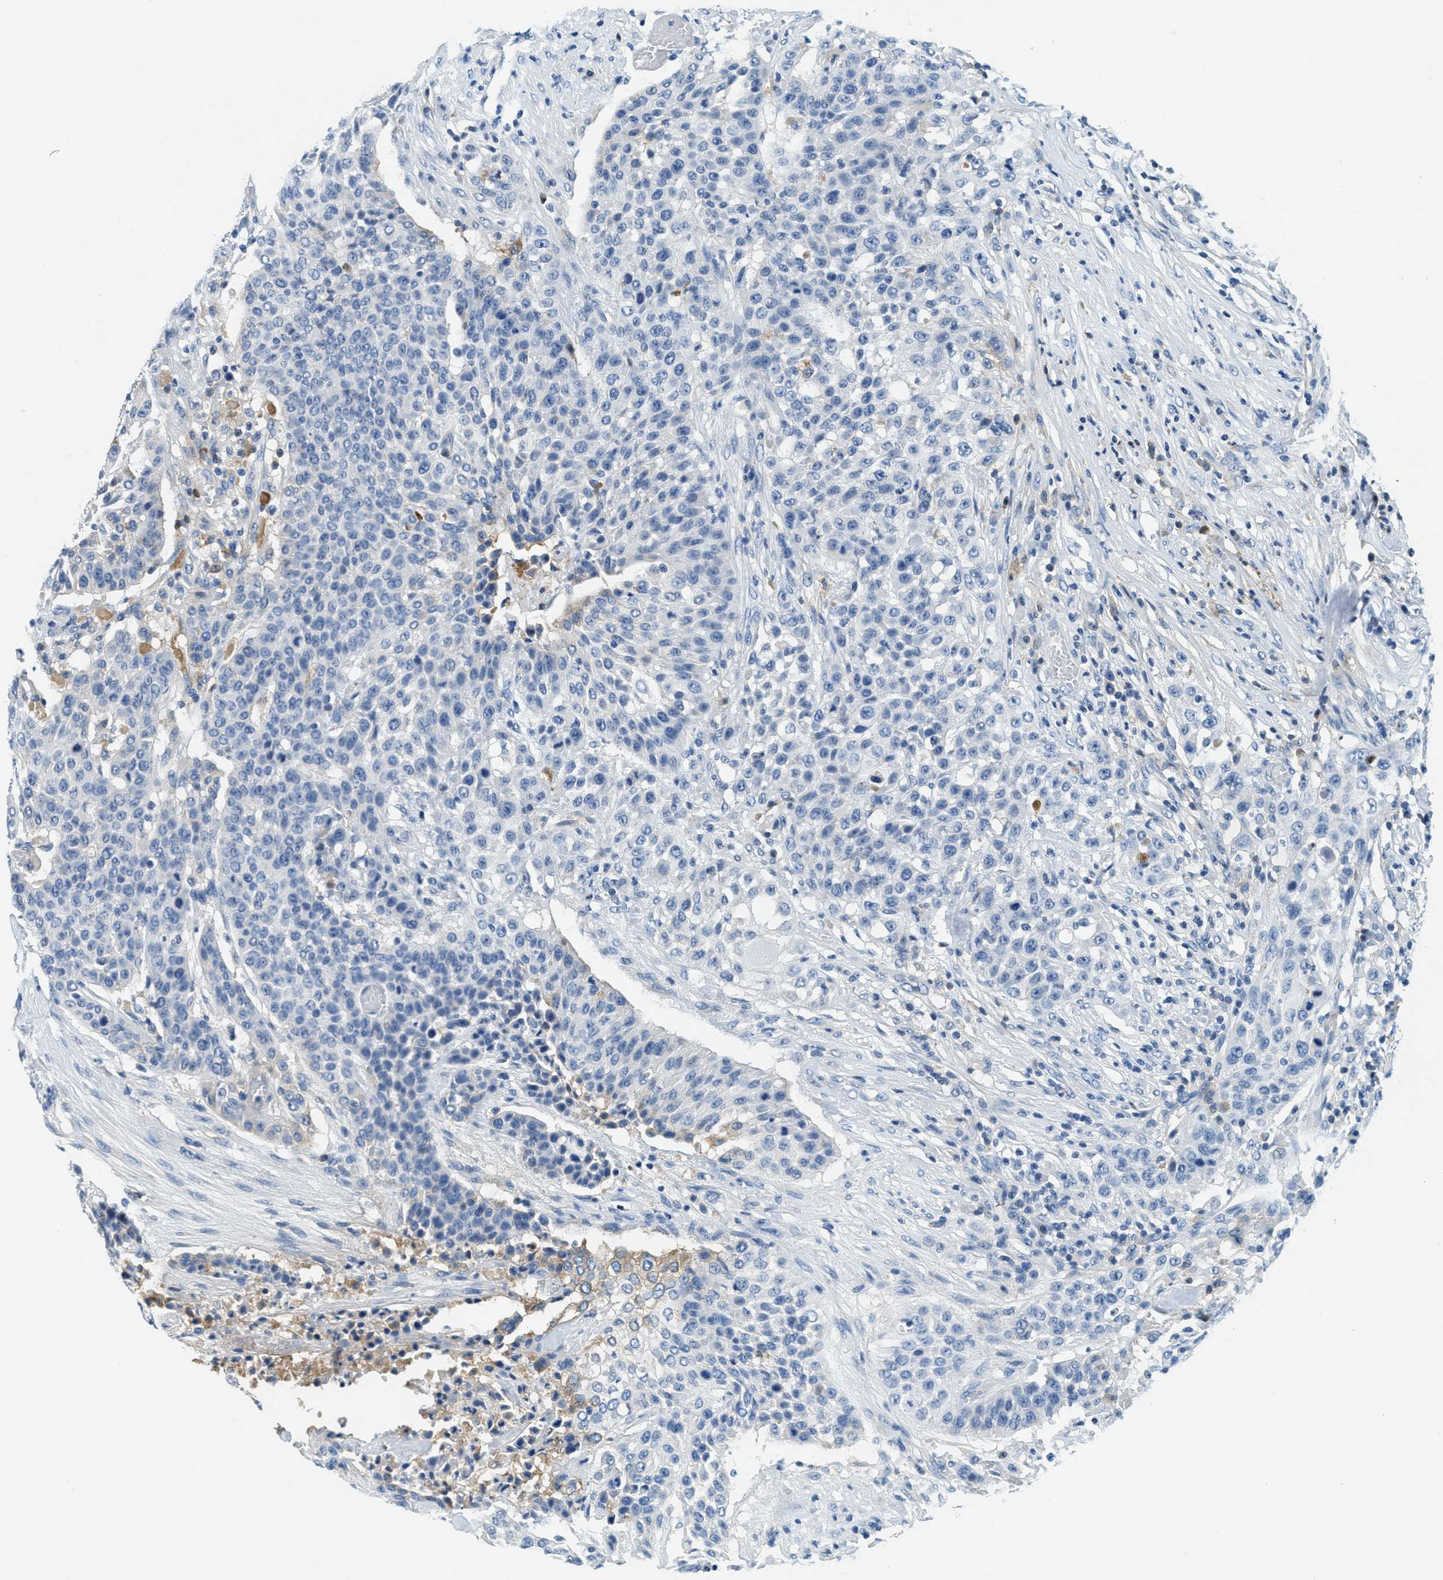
{"staining": {"intensity": "negative", "quantity": "none", "location": "none"}, "tissue": "urothelial cancer", "cell_type": "Tumor cells", "image_type": "cancer", "snomed": [{"axis": "morphology", "description": "Urothelial carcinoma, High grade"}, {"axis": "topography", "description": "Urinary bladder"}], "caption": "Immunohistochemical staining of urothelial cancer reveals no significant staining in tumor cells.", "gene": "A2M", "patient": {"sex": "male", "age": 74}}